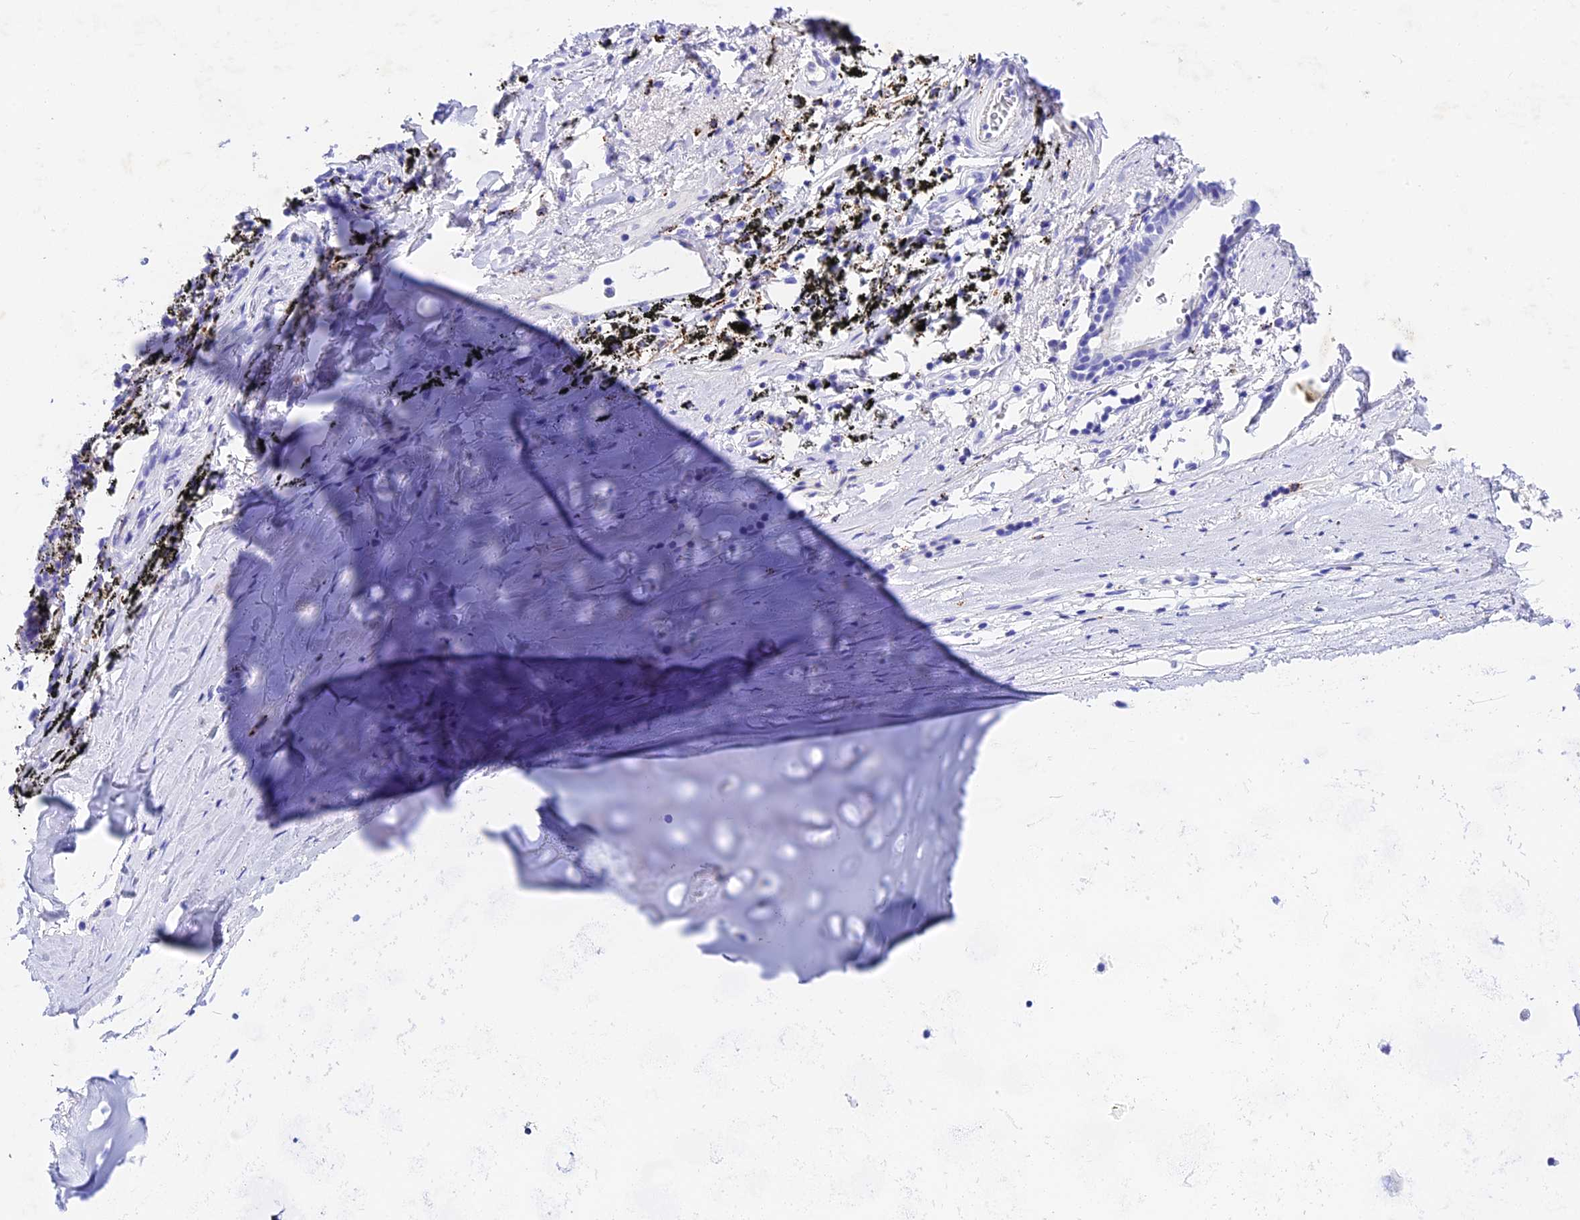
{"staining": {"intensity": "negative", "quantity": "none", "location": "none"}, "tissue": "adipose tissue", "cell_type": "Adipocytes", "image_type": "normal", "snomed": [{"axis": "morphology", "description": "Normal tissue, NOS"}, {"axis": "topography", "description": "Lymph node"}, {"axis": "topography", "description": "Bronchus"}], "caption": "Human adipose tissue stained for a protein using immunohistochemistry displays no positivity in adipocytes.", "gene": "PSG11", "patient": {"sex": "male", "age": 63}}